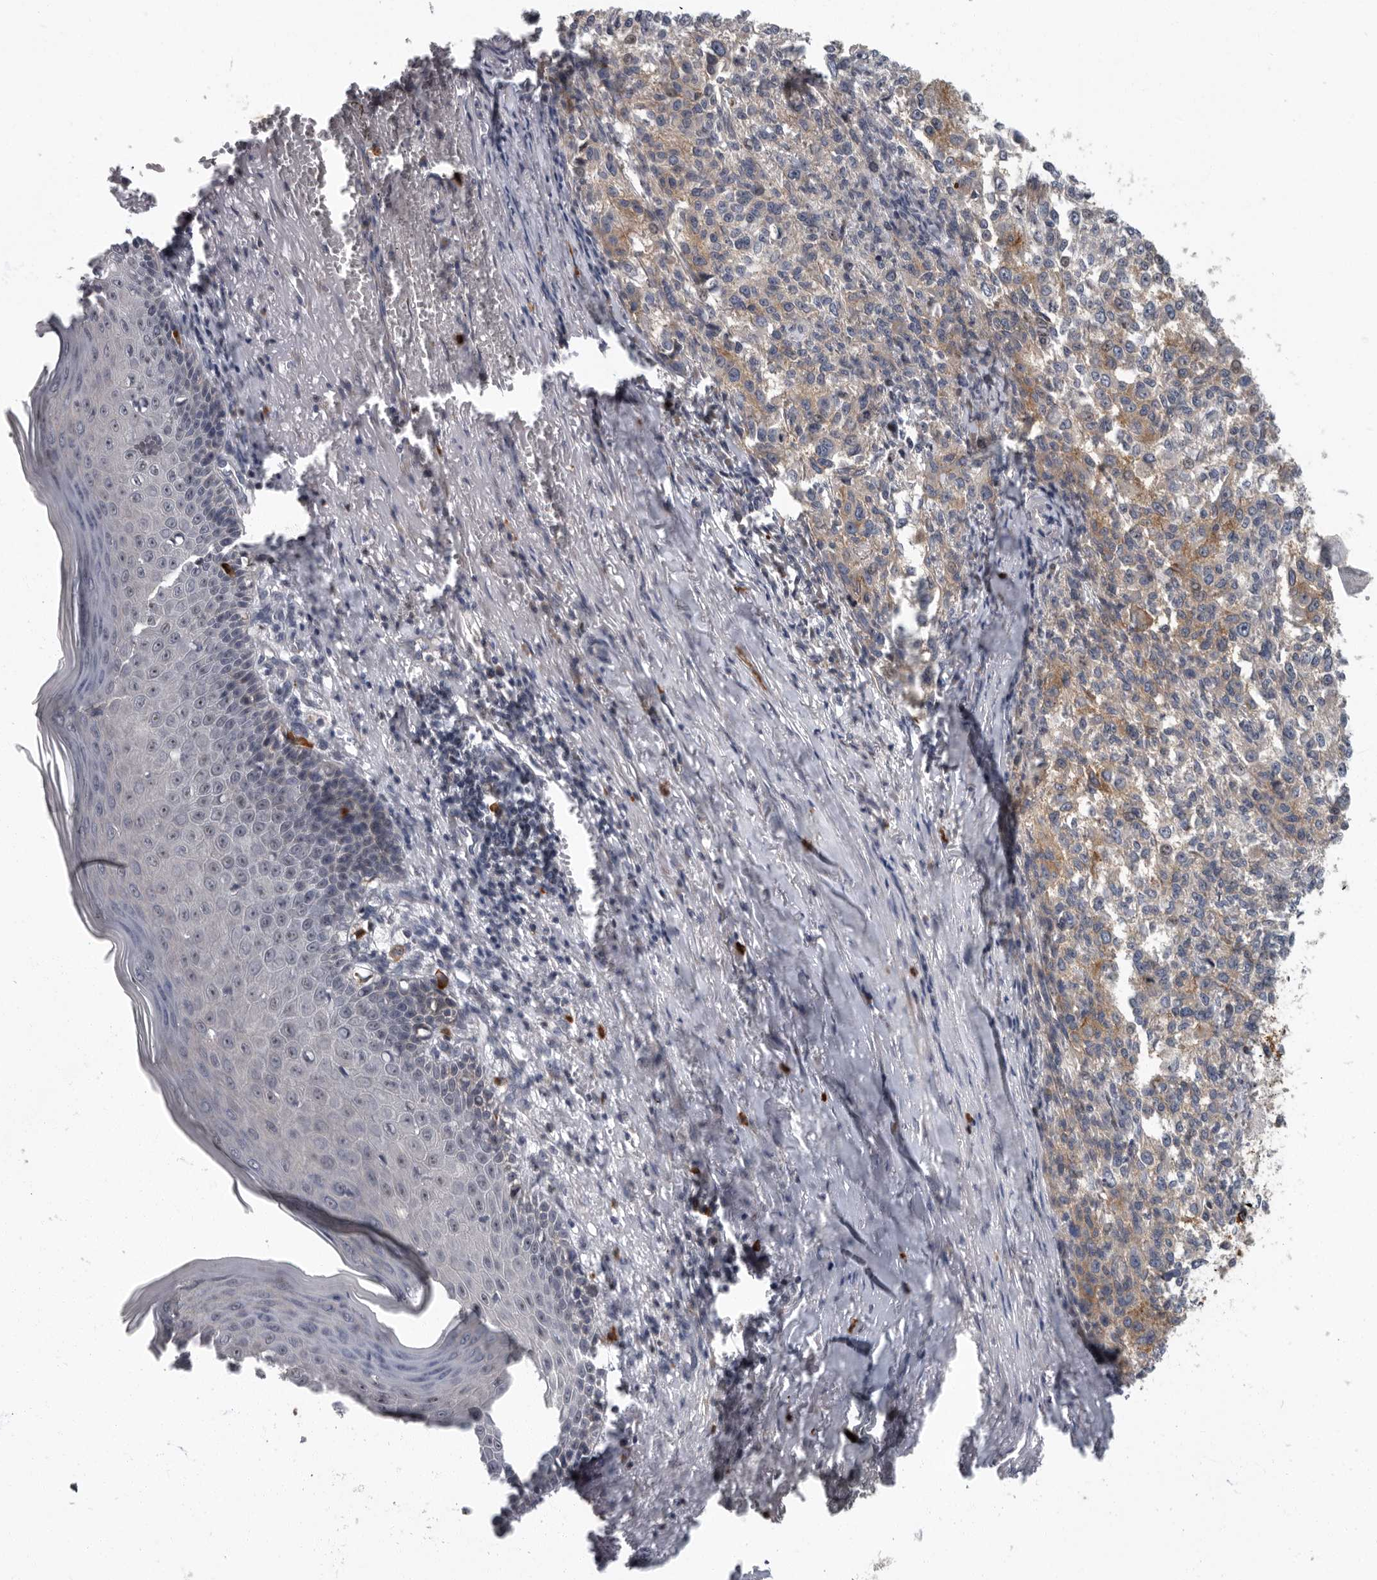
{"staining": {"intensity": "moderate", "quantity": ">75%", "location": "cytoplasmic/membranous"}, "tissue": "melanoma", "cell_type": "Tumor cells", "image_type": "cancer", "snomed": [{"axis": "morphology", "description": "Necrosis, NOS"}, {"axis": "morphology", "description": "Malignant melanoma, NOS"}, {"axis": "topography", "description": "Skin"}], "caption": "Moderate cytoplasmic/membranous expression for a protein is present in approximately >75% of tumor cells of melanoma using immunohistochemistry (IHC).", "gene": "PDCD11", "patient": {"sex": "female", "age": 87}}